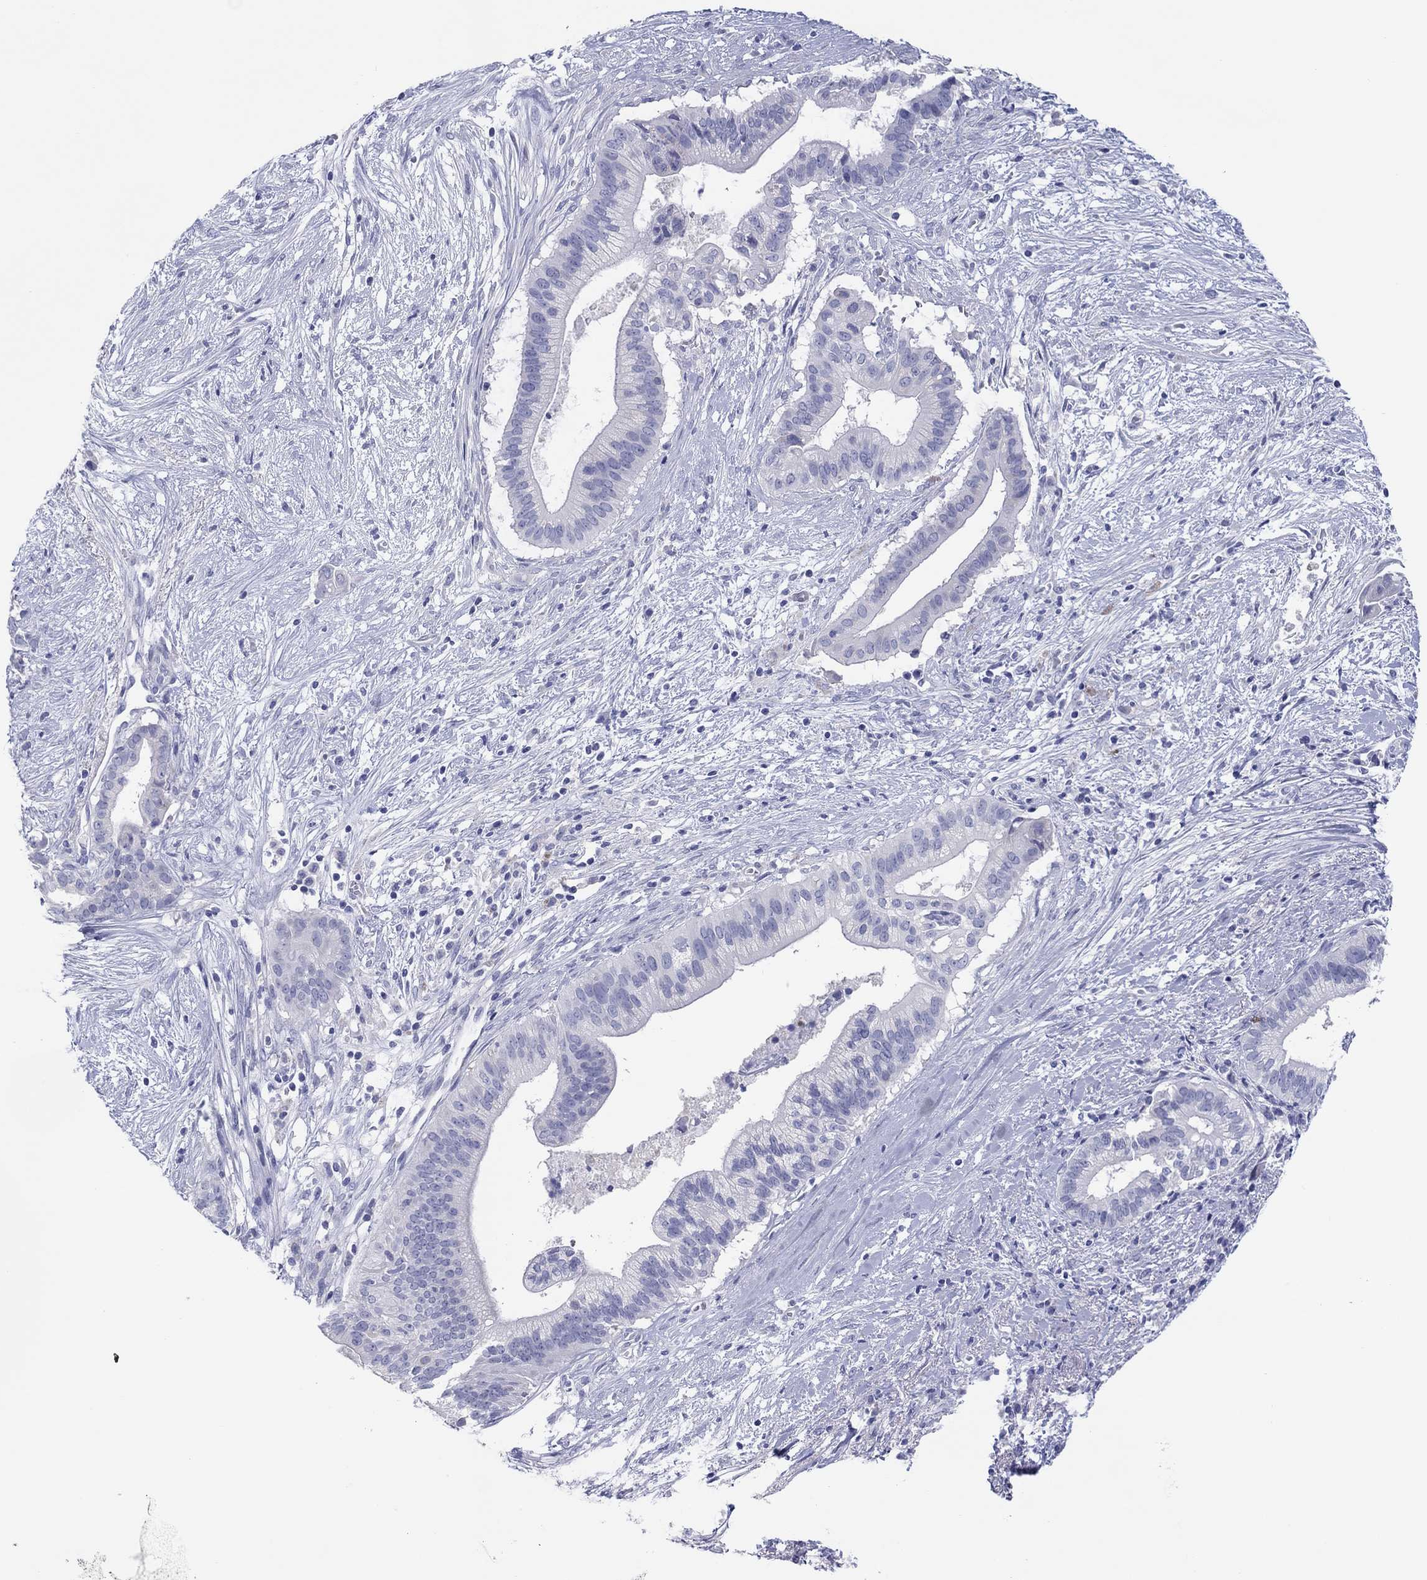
{"staining": {"intensity": "negative", "quantity": "none", "location": "none"}, "tissue": "pancreatic cancer", "cell_type": "Tumor cells", "image_type": "cancer", "snomed": [{"axis": "morphology", "description": "Adenocarcinoma, NOS"}, {"axis": "topography", "description": "Pancreas"}], "caption": "DAB (3,3'-diaminobenzidine) immunohistochemical staining of human pancreatic adenocarcinoma reveals no significant positivity in tumor cells.", "gene": "ERICH3", "patient": {"sex": "male", "age": 61}}